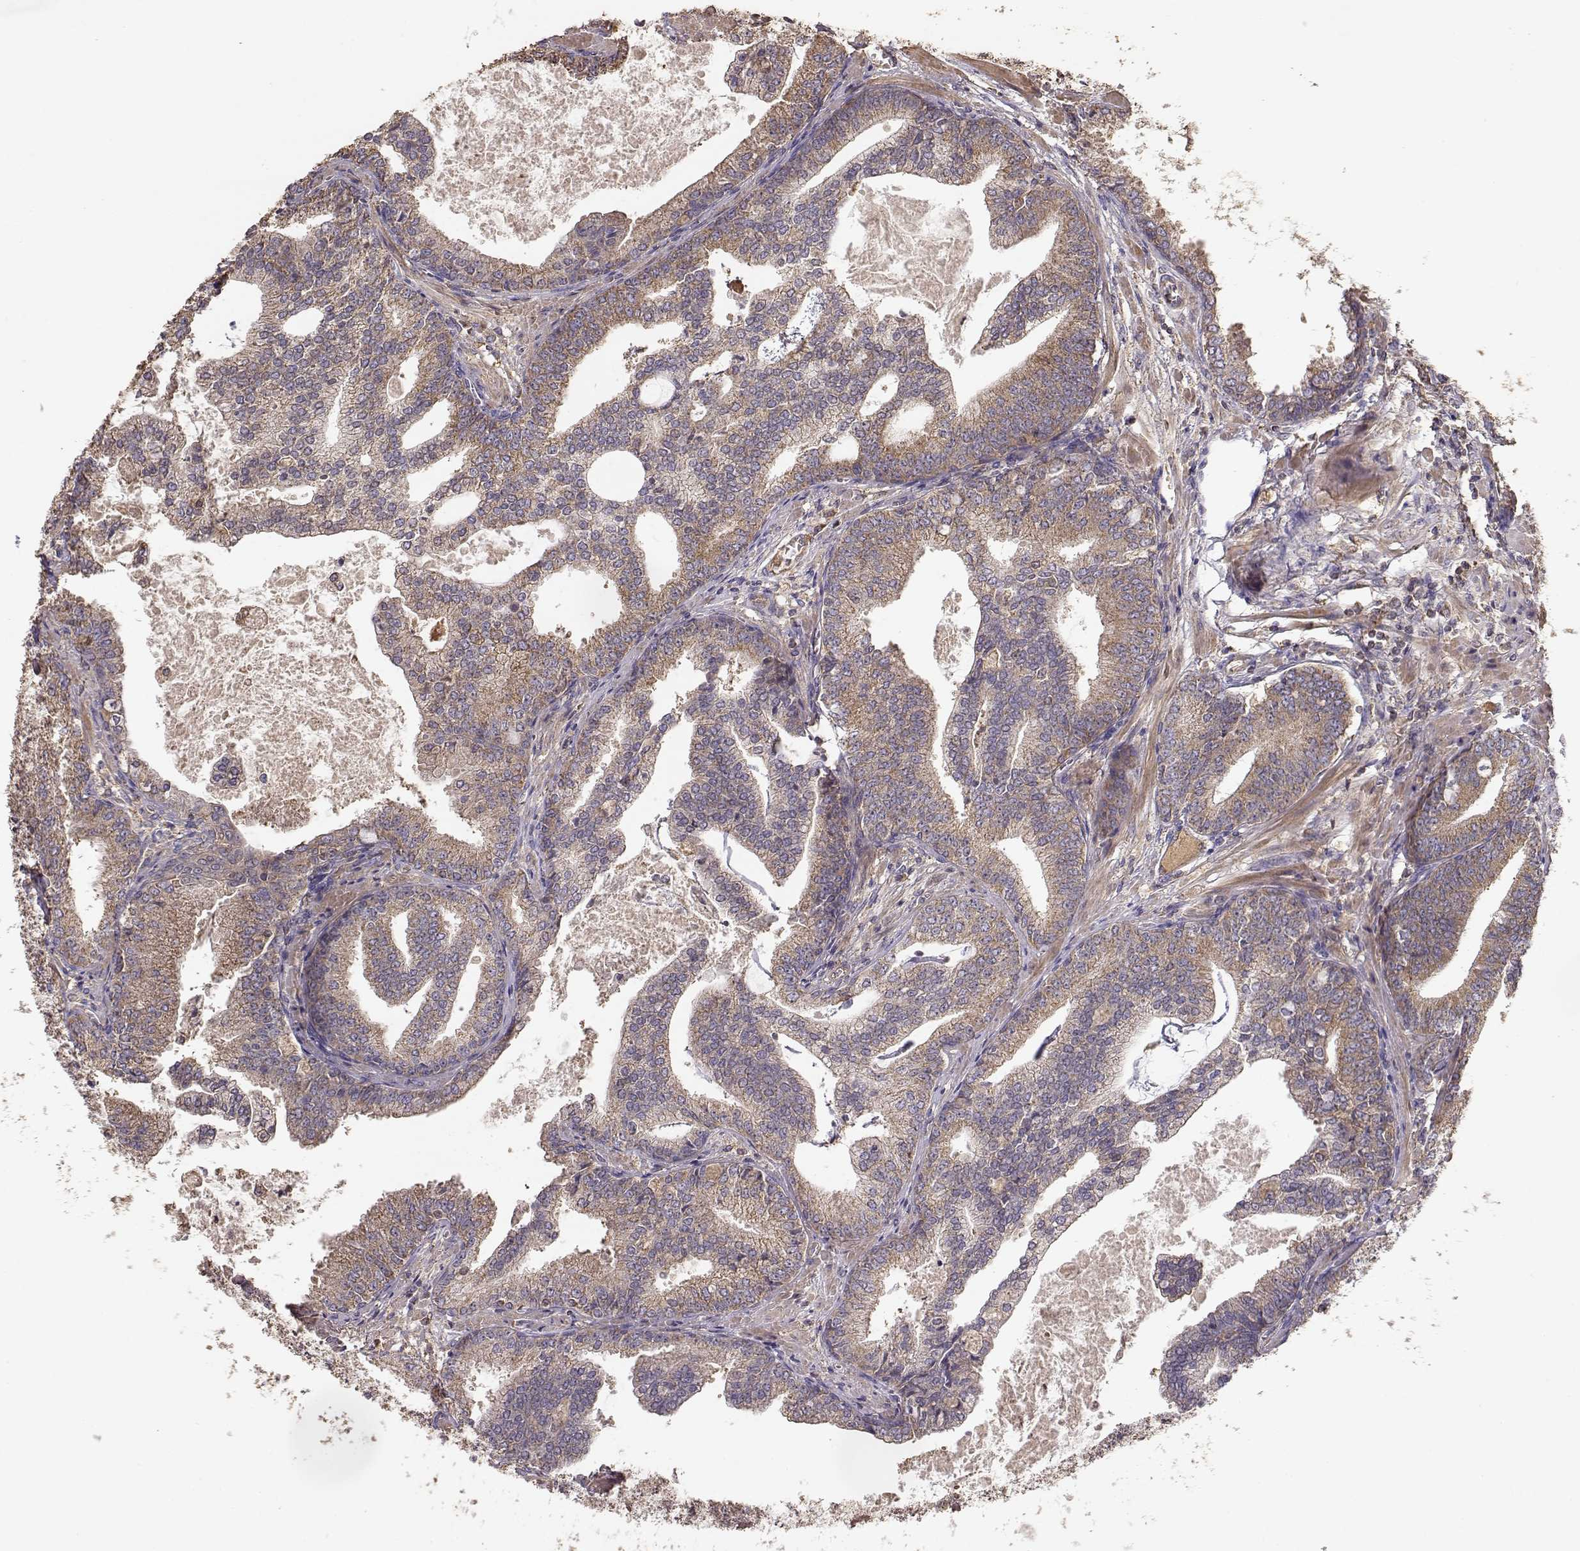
{"staining": {"intensity": "moderate", "quantity": ">75%", "location": "cytoplasmic/membranous"}, "tissue": "prostate cancer", "cell_type": "Tumor cells", "image_type": "cancer", "snomed": [{"axis": "morphology", "description": "Adenocarcinoma, NOS"}, {"axis": "topography", "description": "Prostate"}], "caption": "Immunohistochemical staining of human prostate adenocarcinoma displays moderate cytoplasmic/membranous protein expression in approximately >75% of tumor cells.", "gene": "TARS3", "patient": {"sex": "male", "age": 64}}